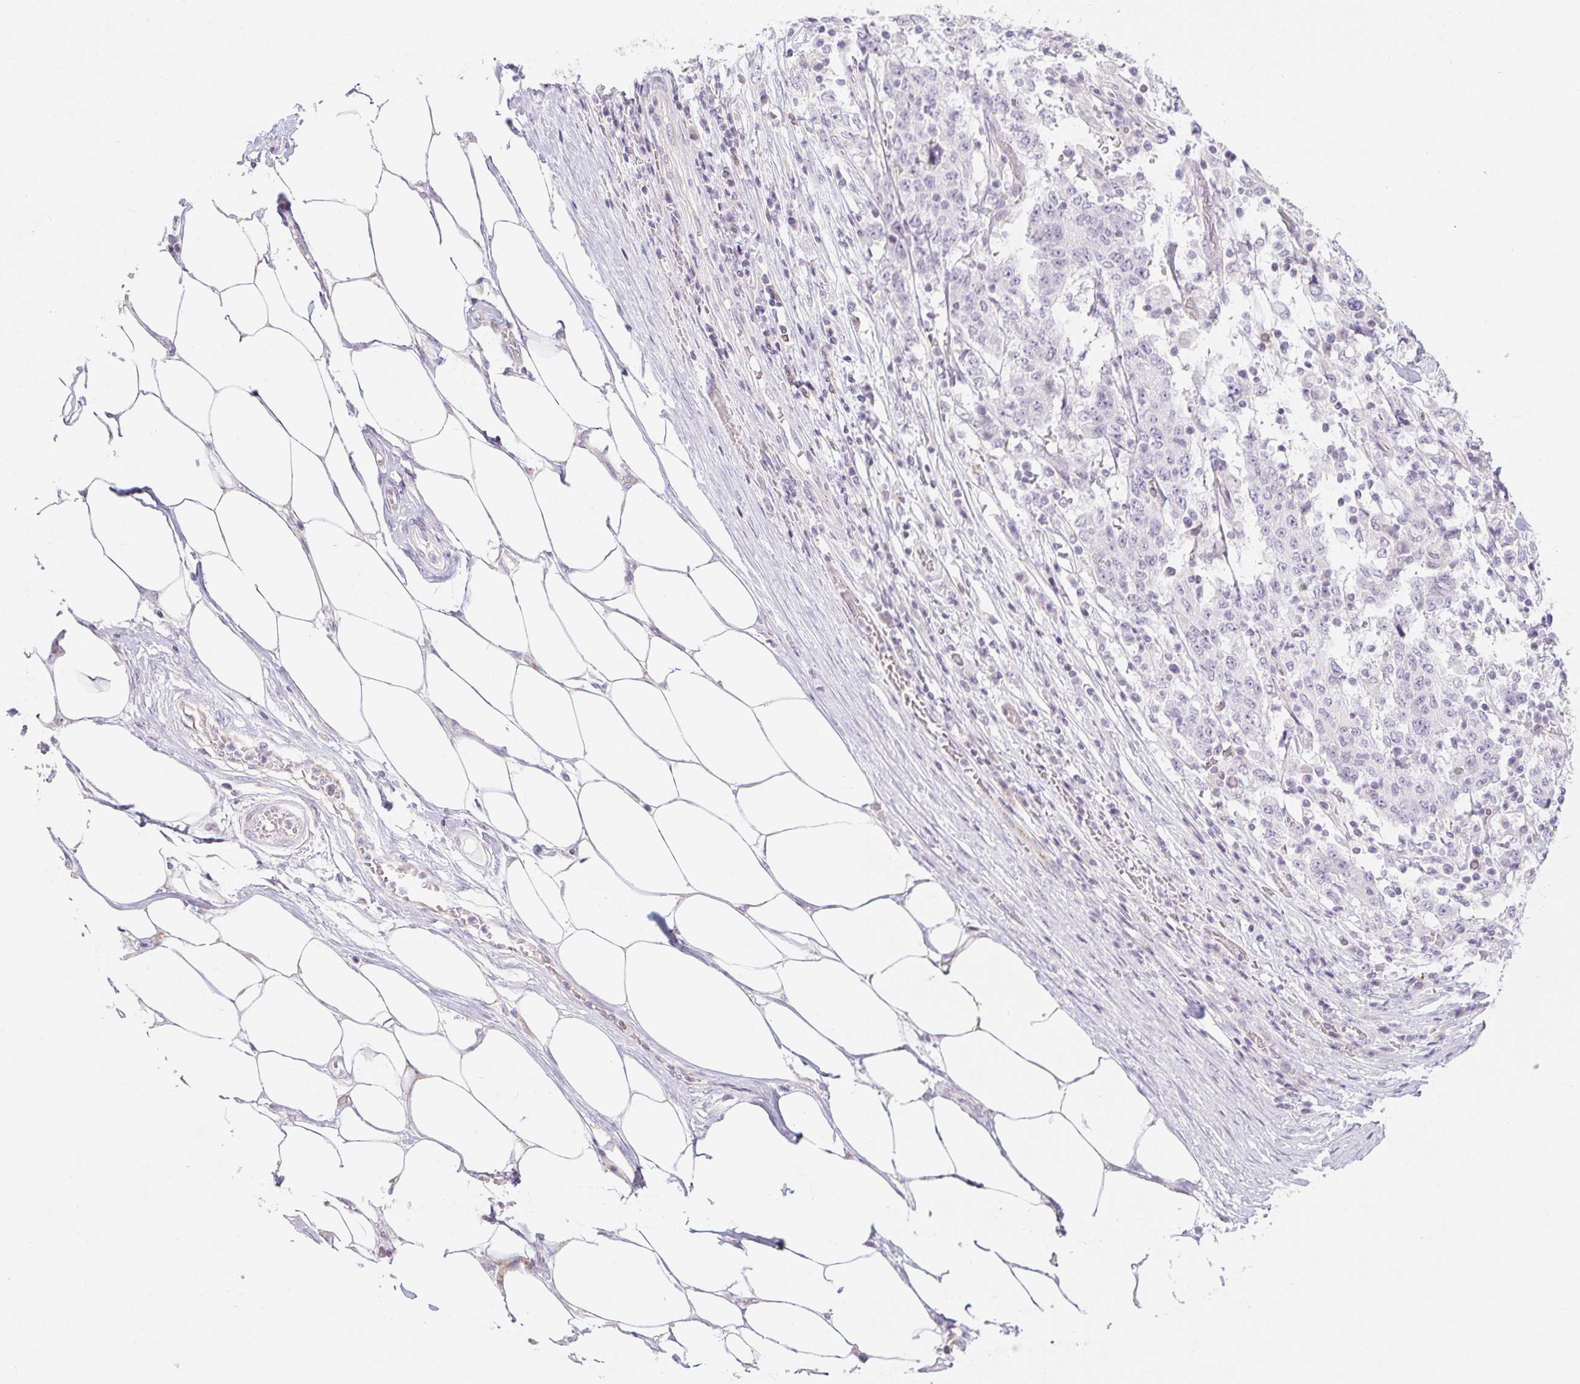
{"staining": {"intensity": "negative", "quantity": "none", "location": "none"}, "tissue": "stomach cancer", "cell_type": "Tumor cells", "image_type": "cancer", "snomed": [{"axis": "morphology", "description": "Adenocarcinoma, NOS"}, {"axis": "topography", "description": "Stomach"}], "caption": "Tumor cells are negative for brown protein staining in adenocarcinoma (stomach).", "gene": "CASKIN1", "patient": {"sex": "male", "age": 59}}